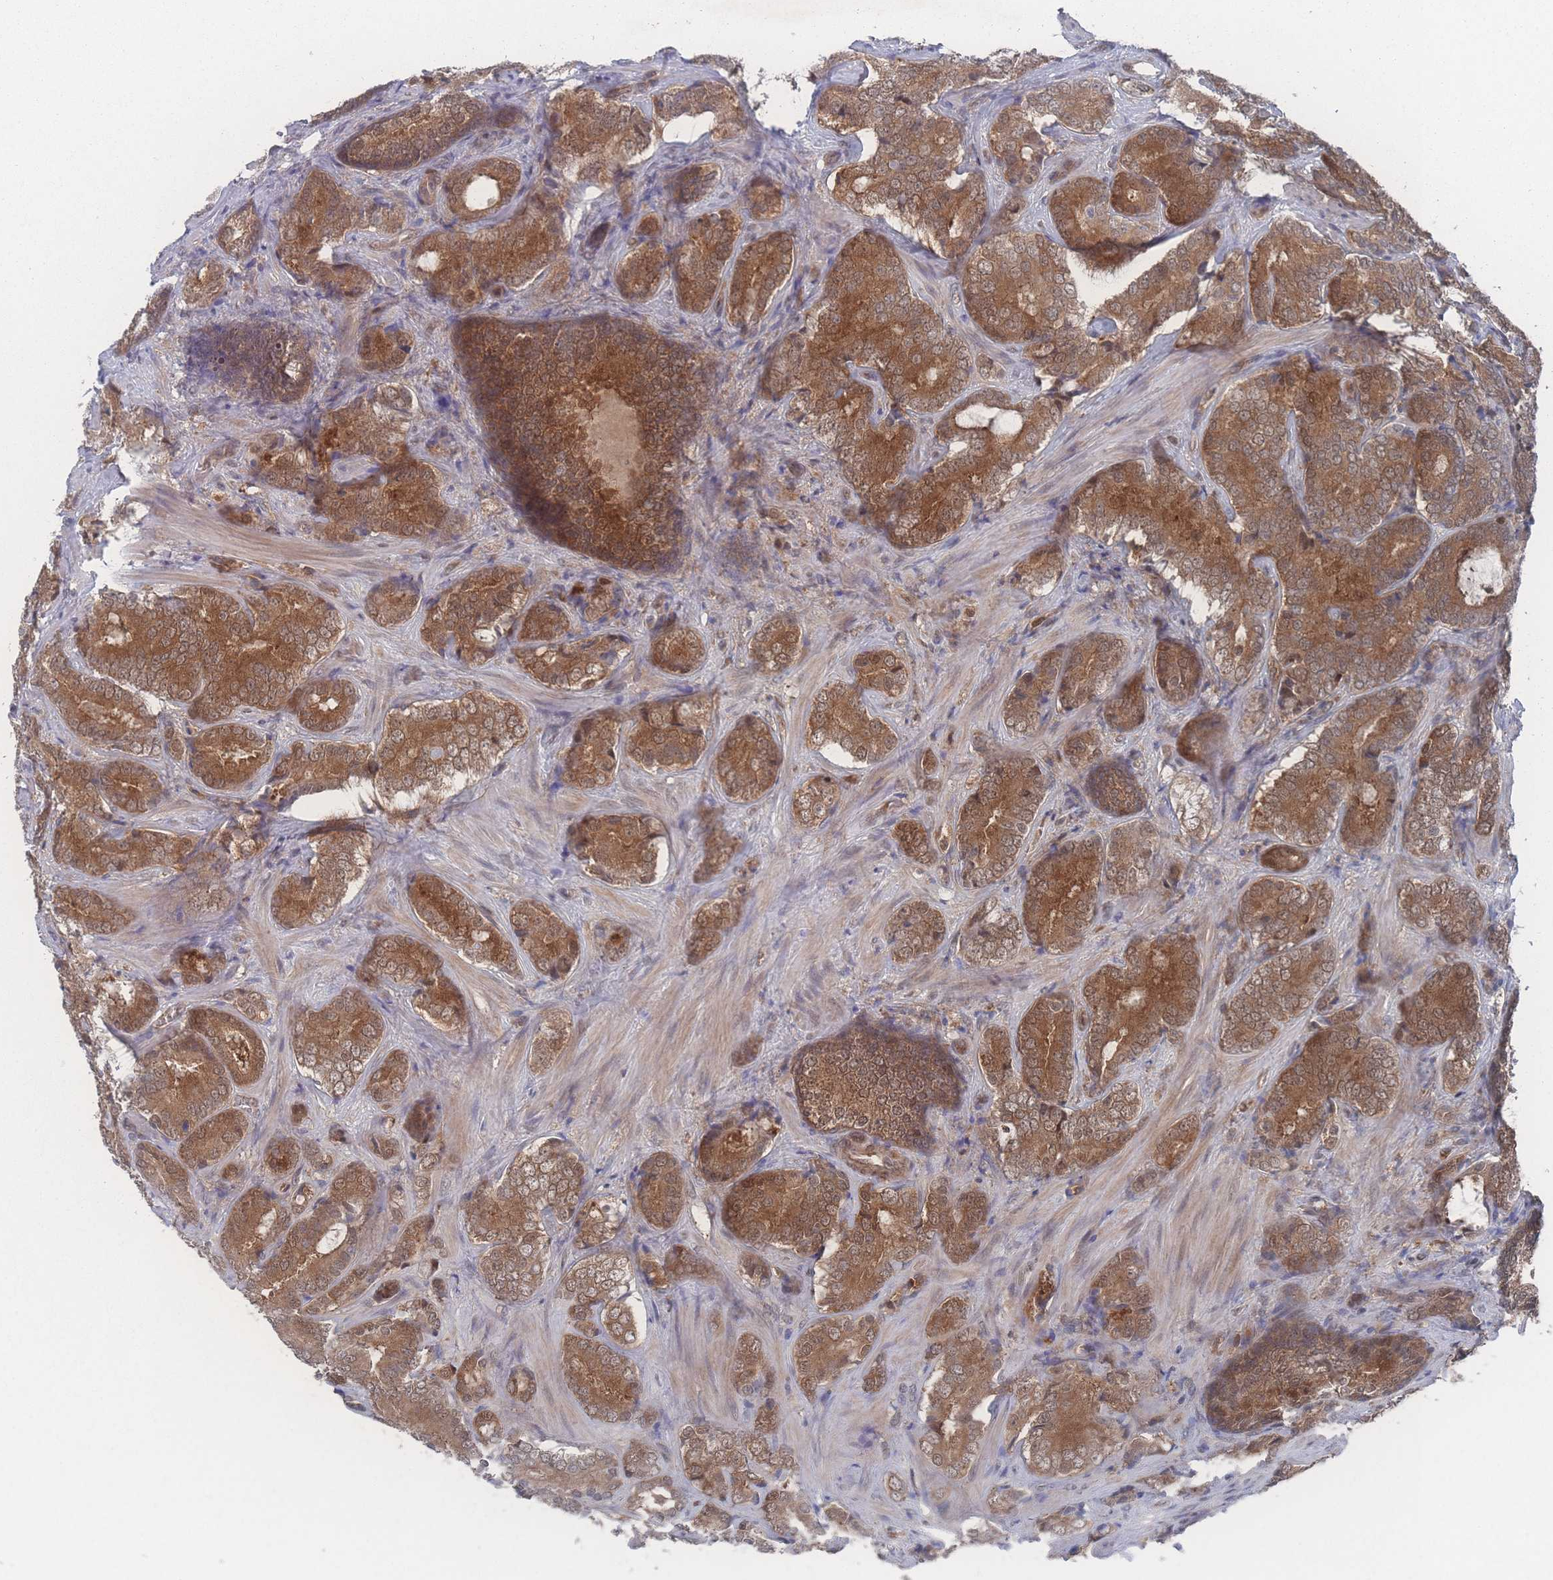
{"staining": {"intensity": "moderate", "quantity": ">75%", "location": "cytoplasmic/membranous,nuclear"}, "tissue": "prostate cancer", "cell_type": "Tumor cells", "image_type": "cancer", "snomed": [{"axis": "morphology", "description": "Adenocarcinoma, Low grade"}, {"axis": "topography", "description": "Prostate"}], "caption": "Immunohistochemical staining of prostate low-grade adenocarcinoma demonstrates medium levels of moderate cytoplasmic/membranous and nuclear positivity in about >75% of tumor cells. (DAB (3,3'-diaminobenzidine) IHC with brightfield microscopy, high magnification).", "gene": "PSMA1", "patient": {"sex": "male", "age": 58}}